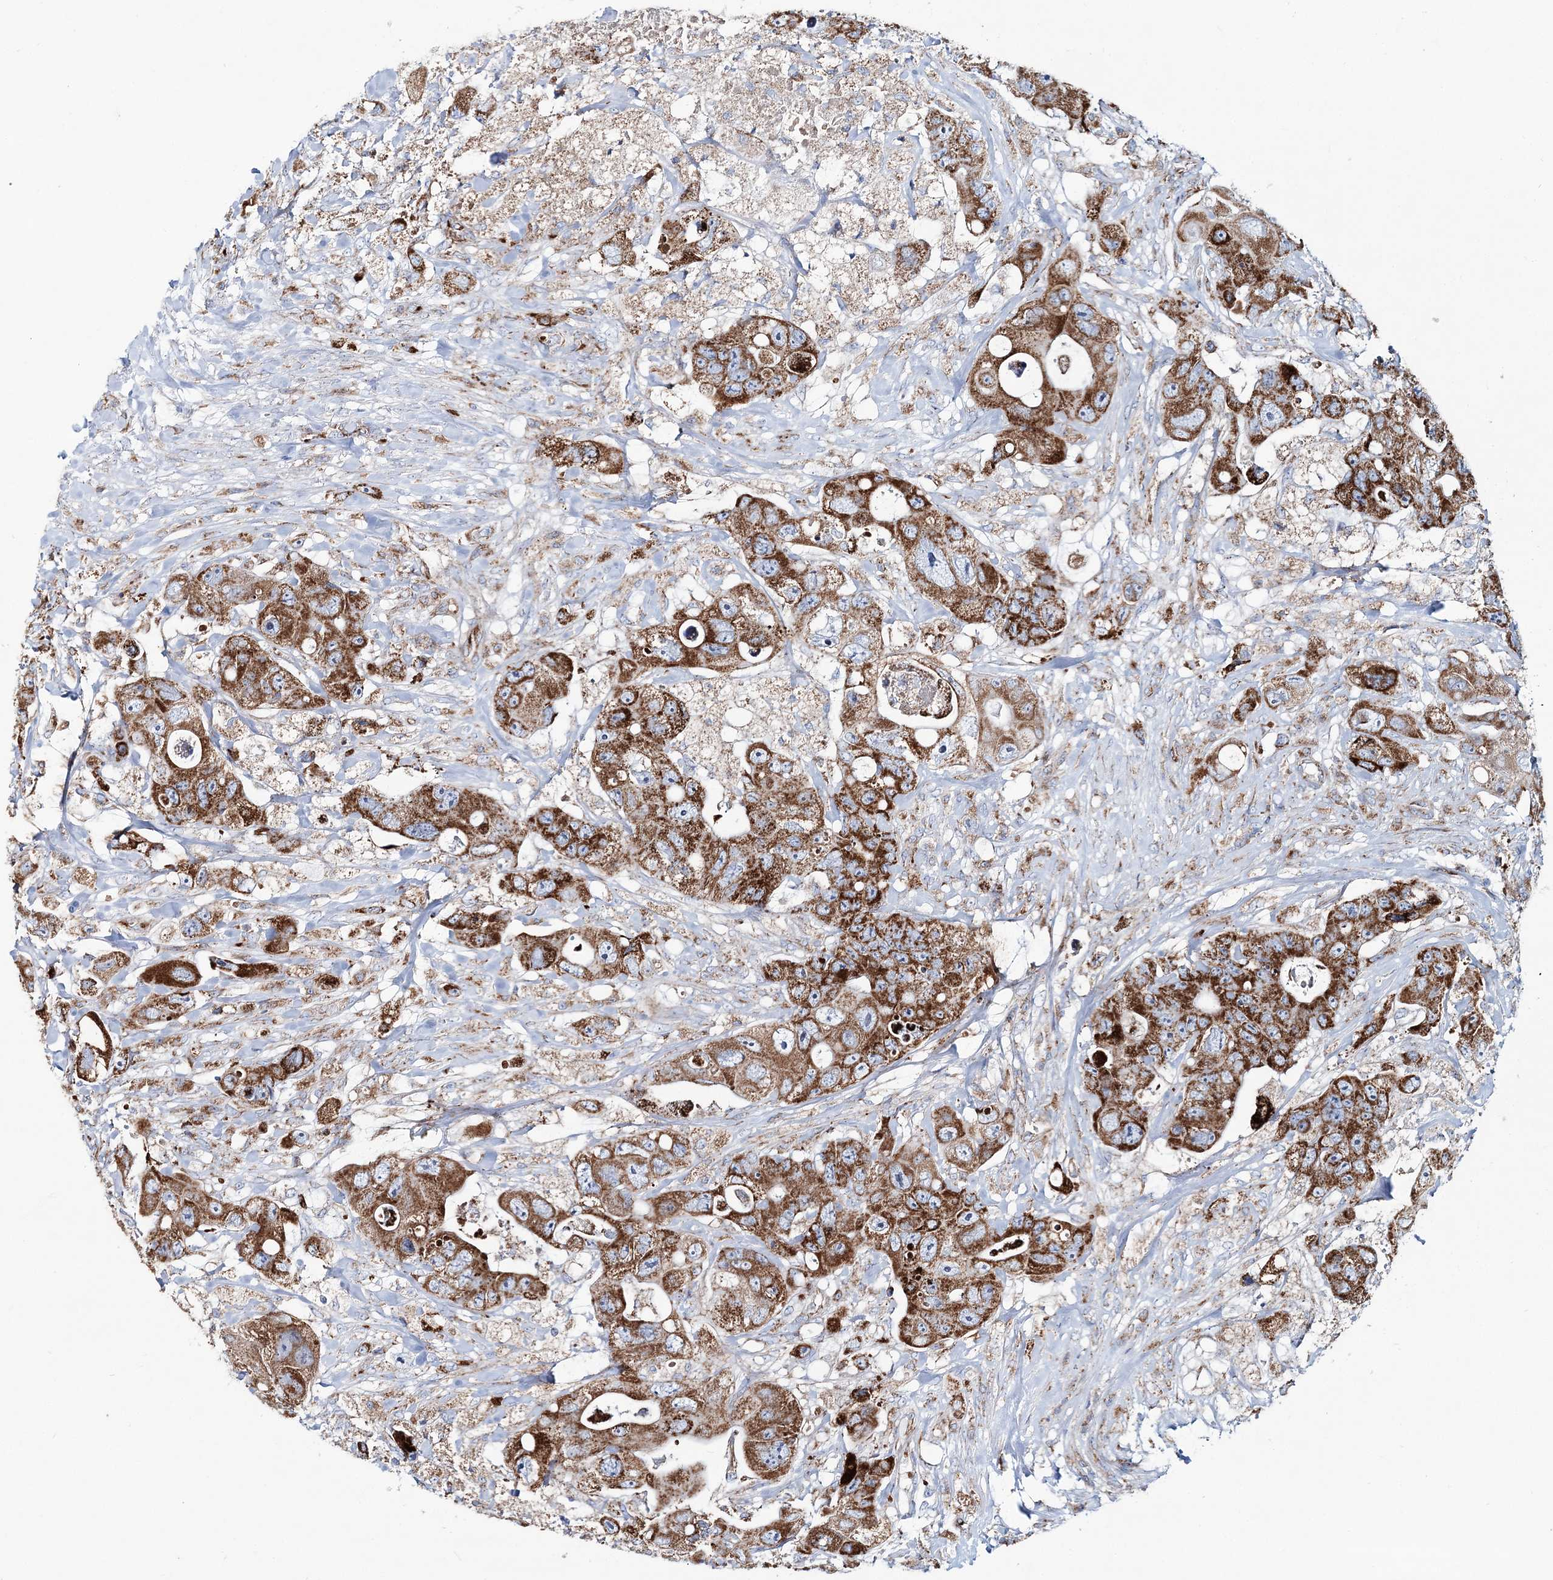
{"staining": {"intensity": "strong", "quantity": ">75%", "location": "cytoplasmic/membranous"}, "tissue": "colorectal cancer", "cell_type": "Tumor cells", "image_type": "cancer", "snomed": [{"axis": "morphology", "description": "Adenocarcinoma, NOS"}, {"axis": "topography", "description": "Colon"}], "caption": "Protein staining by immunohistochemistry (IHC) shows strong cytoplasmic/membranous positivity in about >75% of tumor cells in colorectal adenocarcinoma.", "gene": "ARHGAP6", "patient": {"sex": "female", "age": 46}}